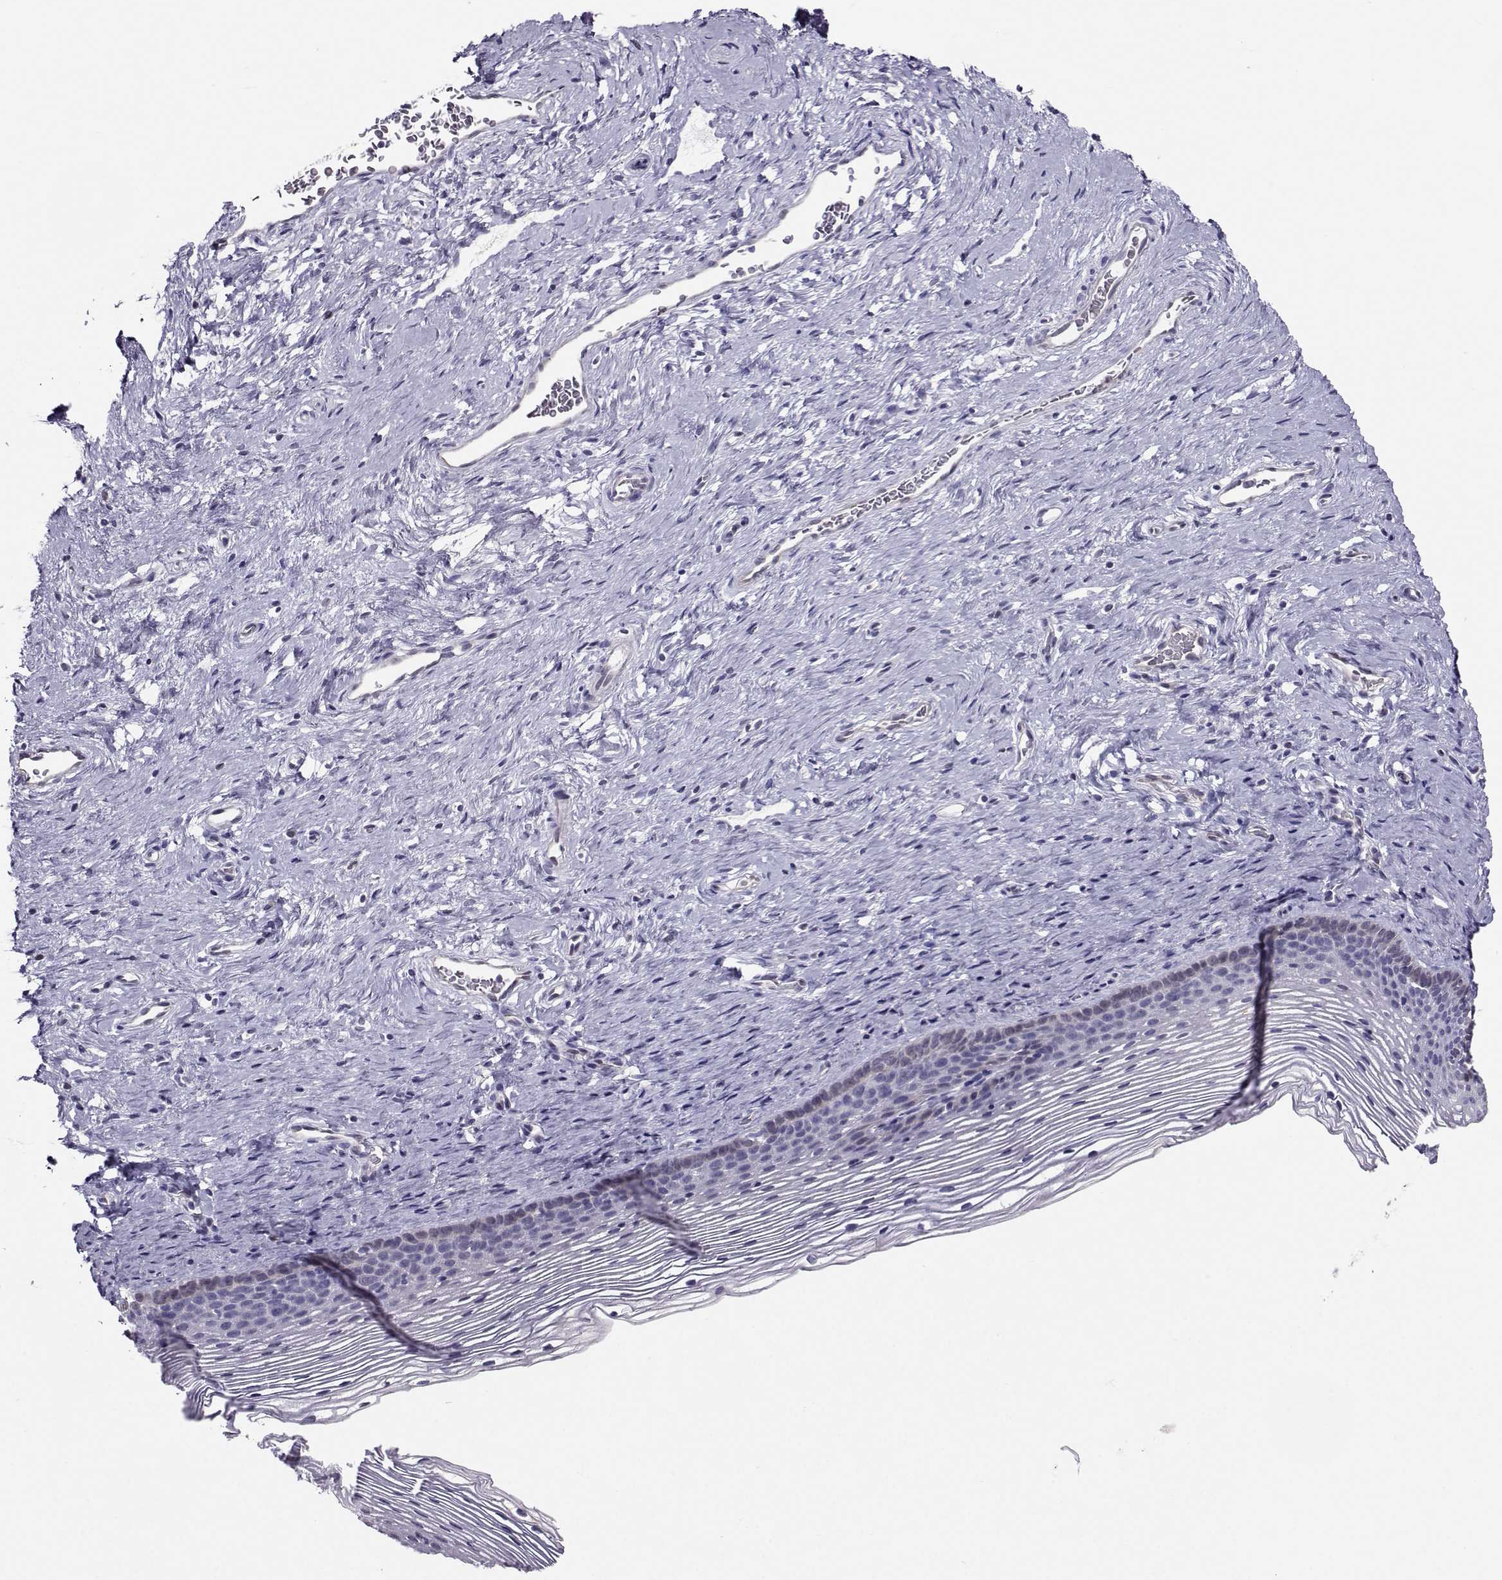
{"staining": {"intensity": "weak", "quantity": ">75%", "location": "cytoplasmic/membranous"}, "tissue": "cervix", "cell_type": "Glandular cells", "image_type": "normal", "snomed": [{"axis": "morphology", "description": "Normal tissue, NOS"}, {"axis": "topography", "description": "Cervix"}], "caption": "A brown stain shows weak cytoplasmic/membranous positivity of a protein in glandular cells of normal cervix.", "gene": "PGK1", "patient": {"sex": "female", "age": 39}}